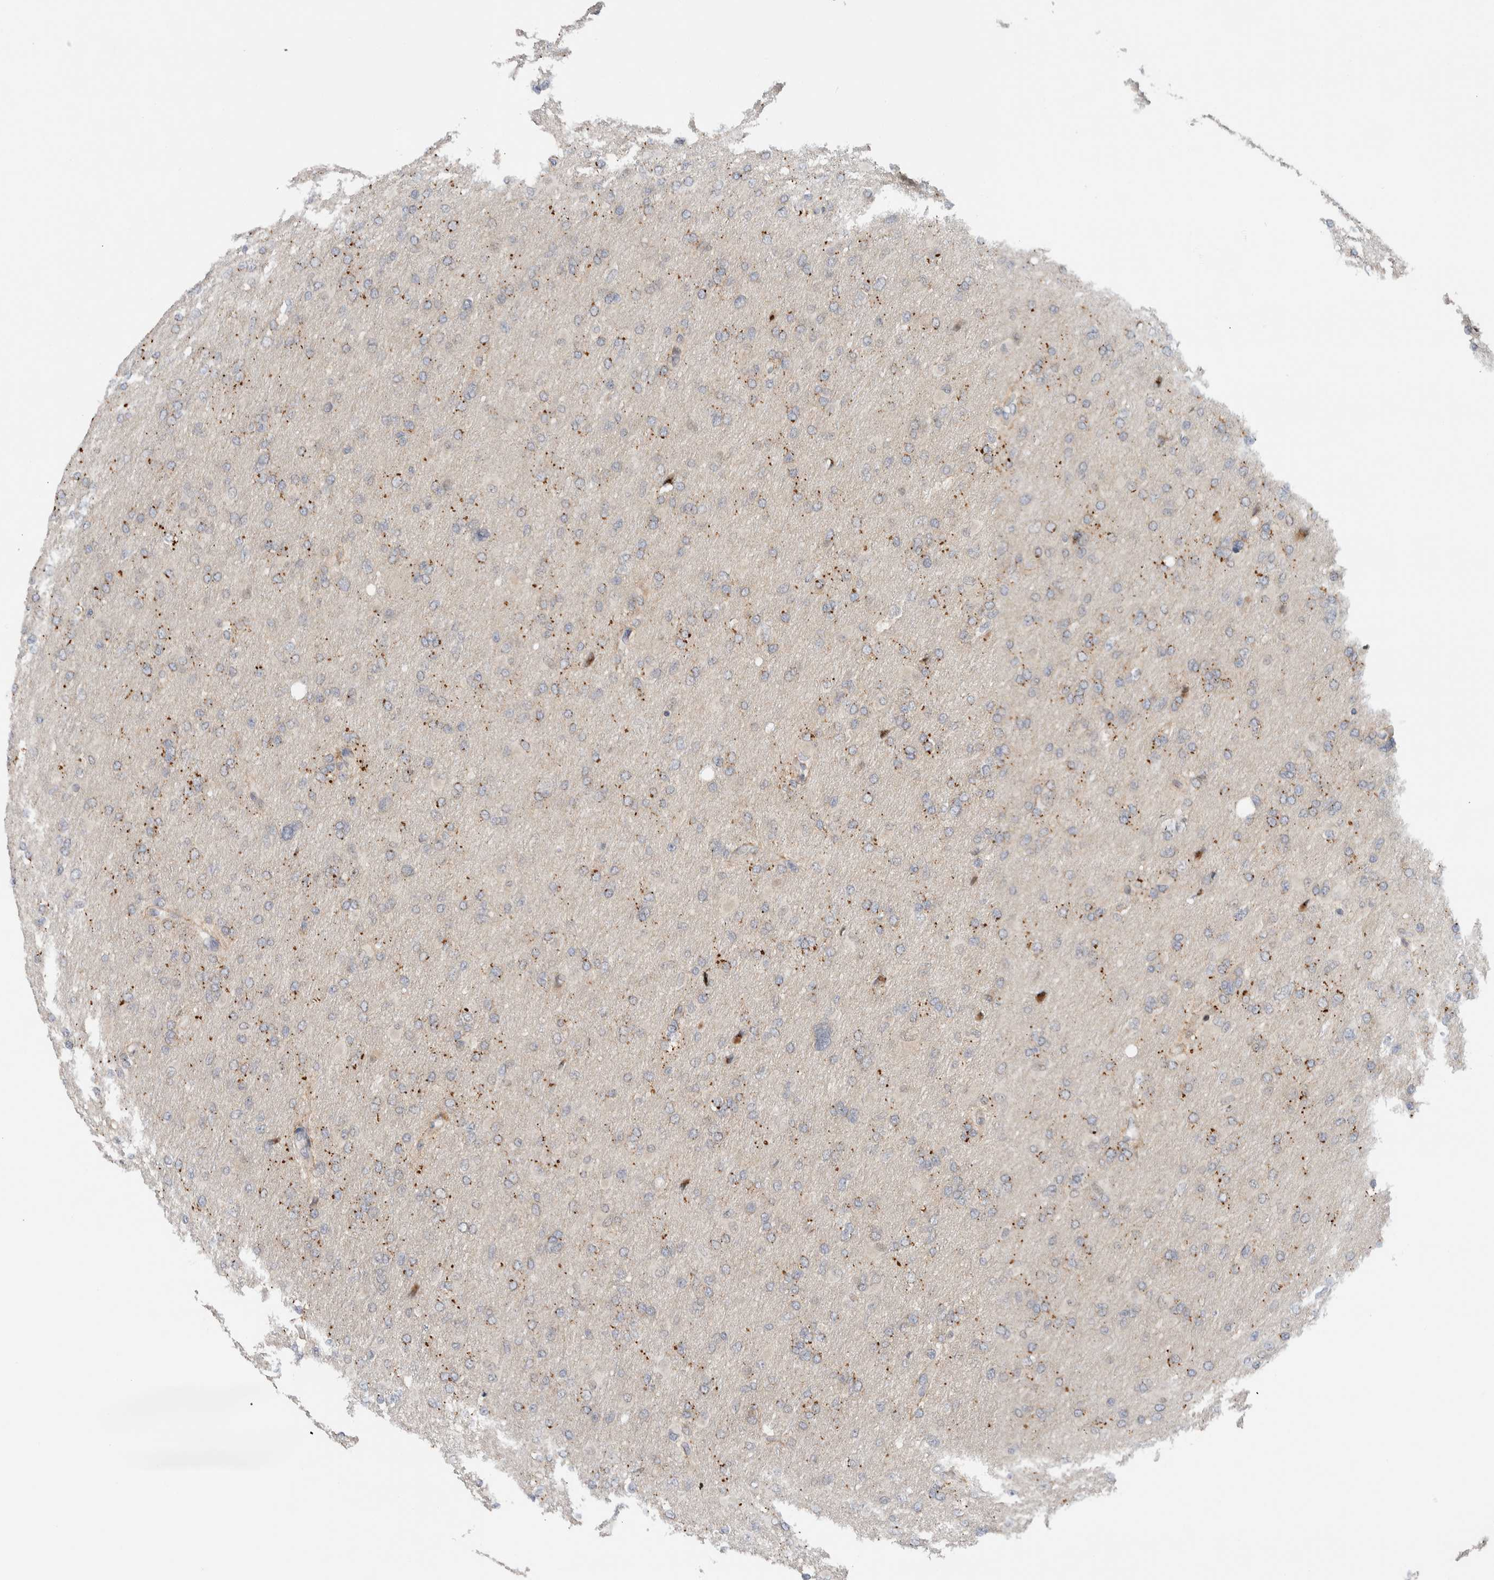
{"staining": {"intensity": "moderate", "quantity": "<25%", "location": "cytoplasmic/membranous"}, "tissue": "glioma", "cell_type": "Tumor cells", "image_type": "cancer", "snomed": [{"axis": "morphology", "description": "Glioma, malignant, High grade"}, {"axis": "topography", "description": "Cerebral cortex"}], "caption": "Immunohistochemistry (IHC) of malignant high-grade glioma exhibits low levels of moderate cytoplasmic/membranous staining in about <25% of tumor cells.", "gene": "NCR3LG1", "patient": {"sex": "female", "age": 36}}